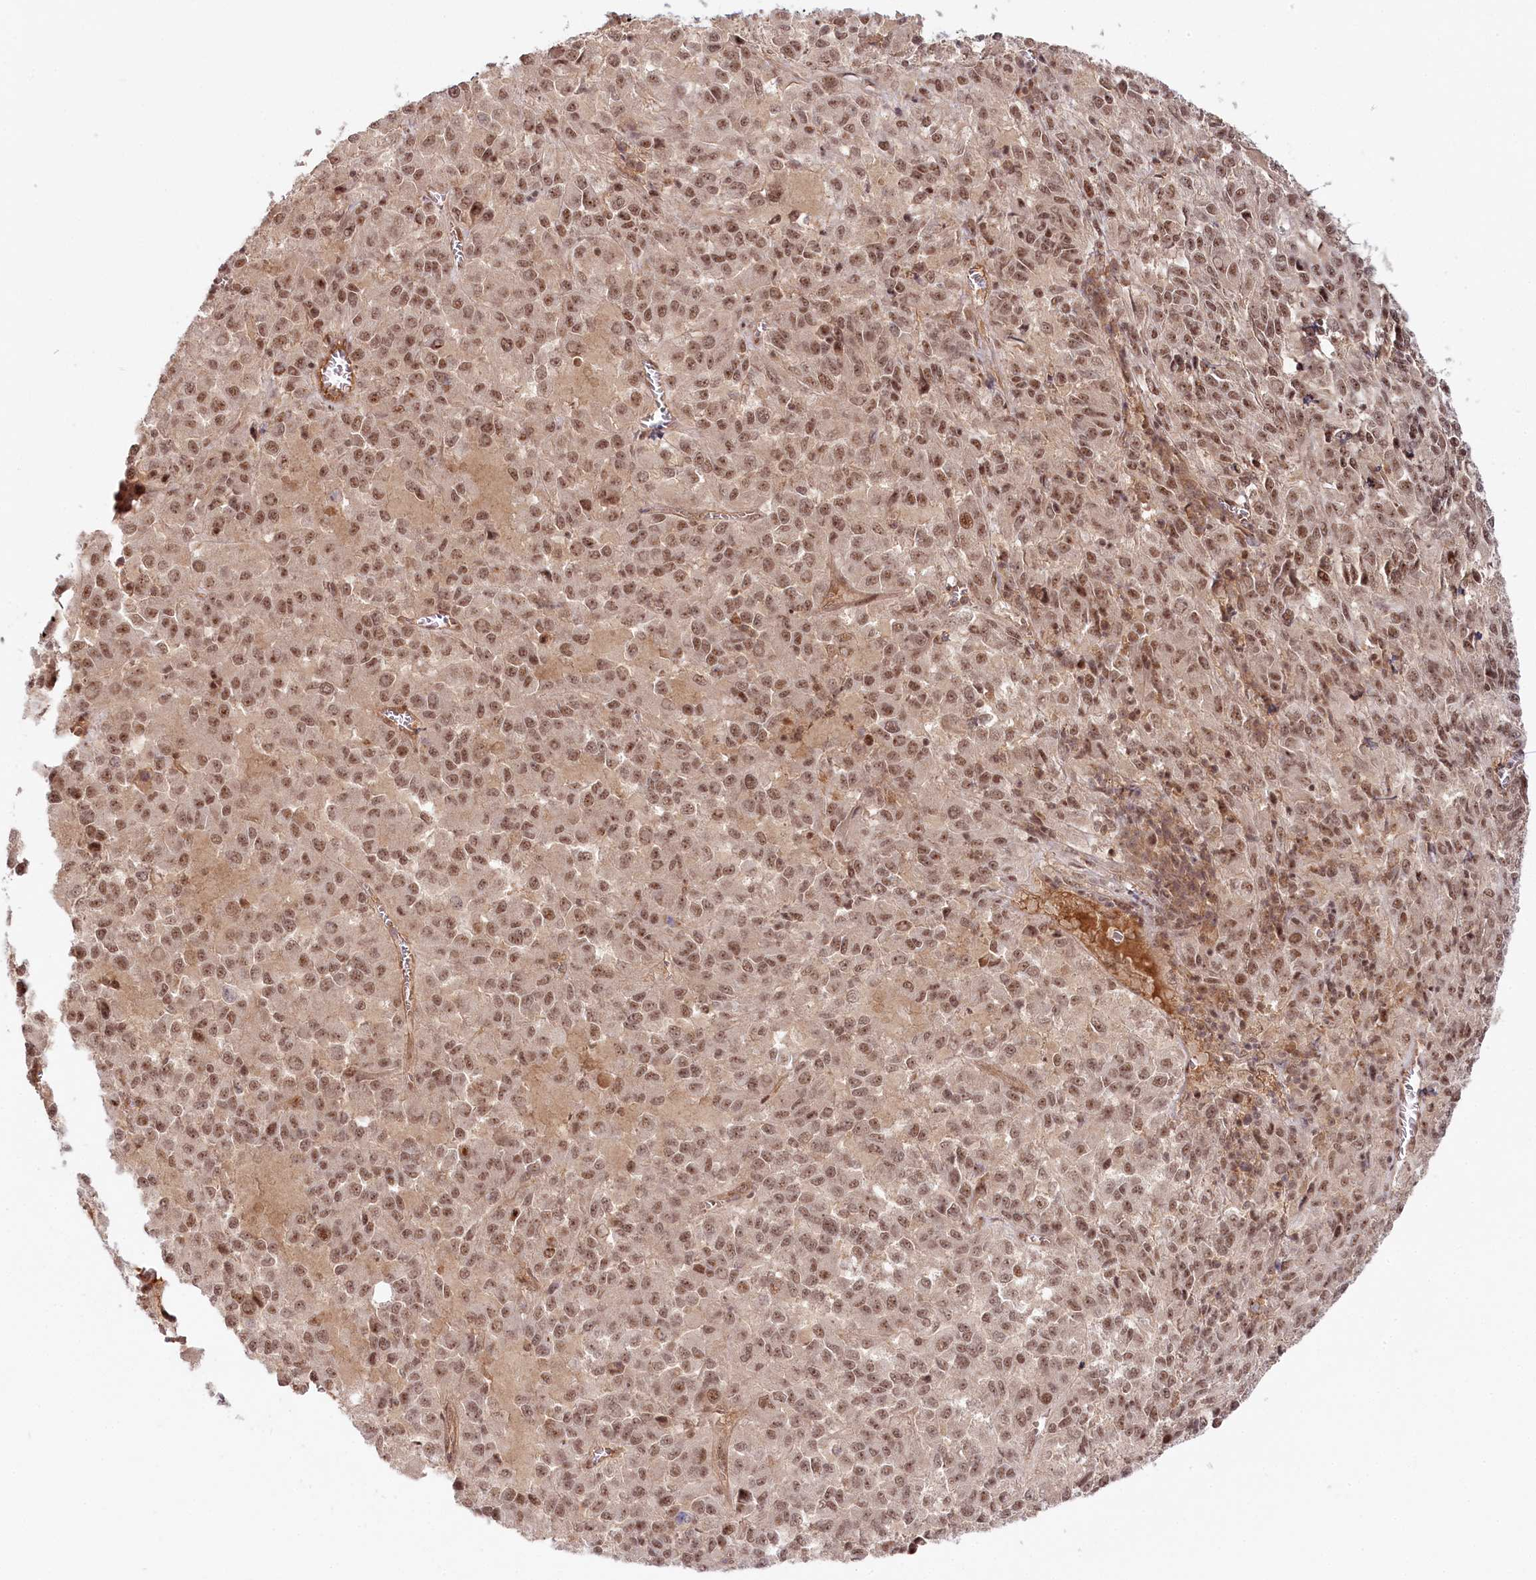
{"staining": {"intensity": "moderate", "quantity": ">75%", "location": "nuclear"}, "tissue": "melanoma", "cell_type": "Tumor cells", "image_type": "cancer", "snomed": [{"axis": "morphology", "description": "Malignant melanoma, Metastatic site"}, {"axis": "topography", "description": "Lung"}], "caption": "Human malignant melanoma (metastatic site) stained for a protein (brown) reveals moderate nuclear positive positivity in about >75% of tumor cells.", "gene": "CCDC65", "patient": {"sex": "male", "age": 64}}